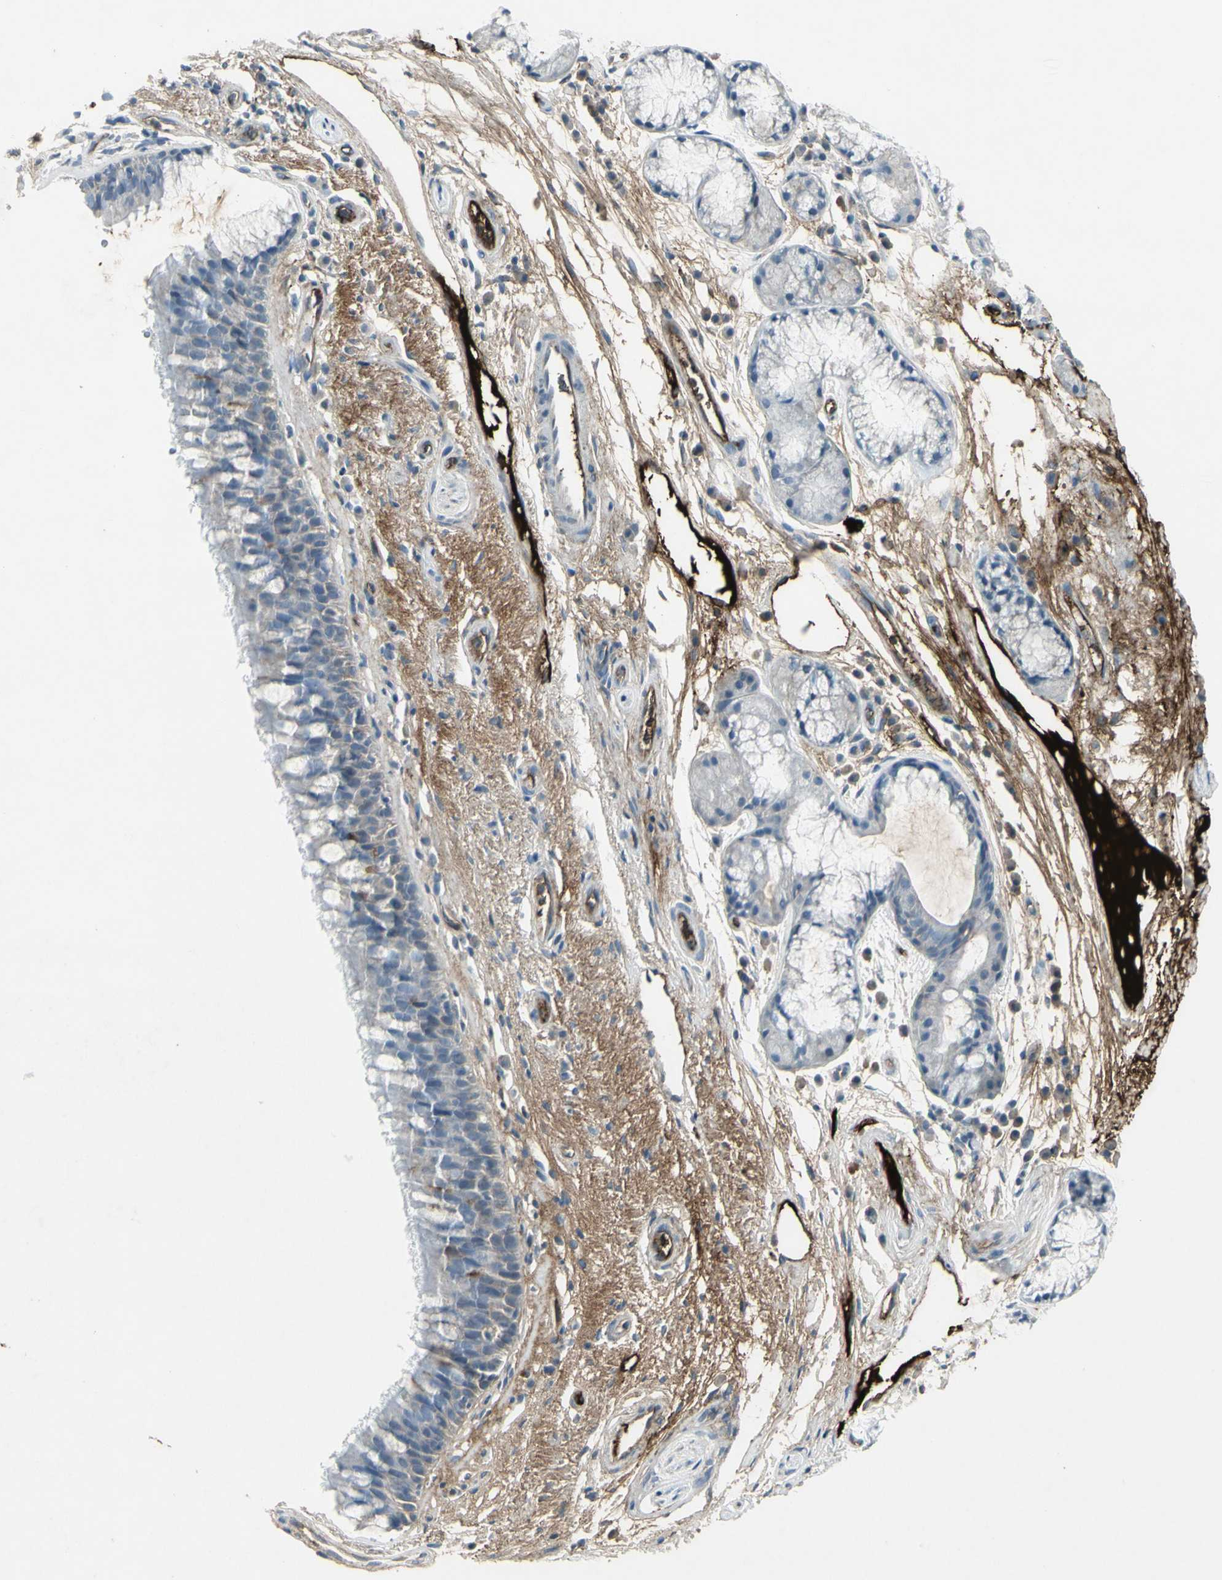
{"staining": {"intensity": "strong", "quantity": "<25%", "location": "cytoplasmic/membranous"}, "tissue": "bronchus", "cell_type": "Respiratory epithelial cells", "image_type": "normal", "snomed": [{"axis": "morphology", "description": "Normal tissue, NOS"}, {"axis": "topography", "description": "Bronchus"}], "caption": "High-power microscopy captured an immunohistochemistry (IHC) image of benign bronchus, revealing strong cytoplasmic/membranous positivity in about <25% of respiratory epithelial cells.", "gene": "IGHM", "patient": {"sex": "female", "age": 54}}